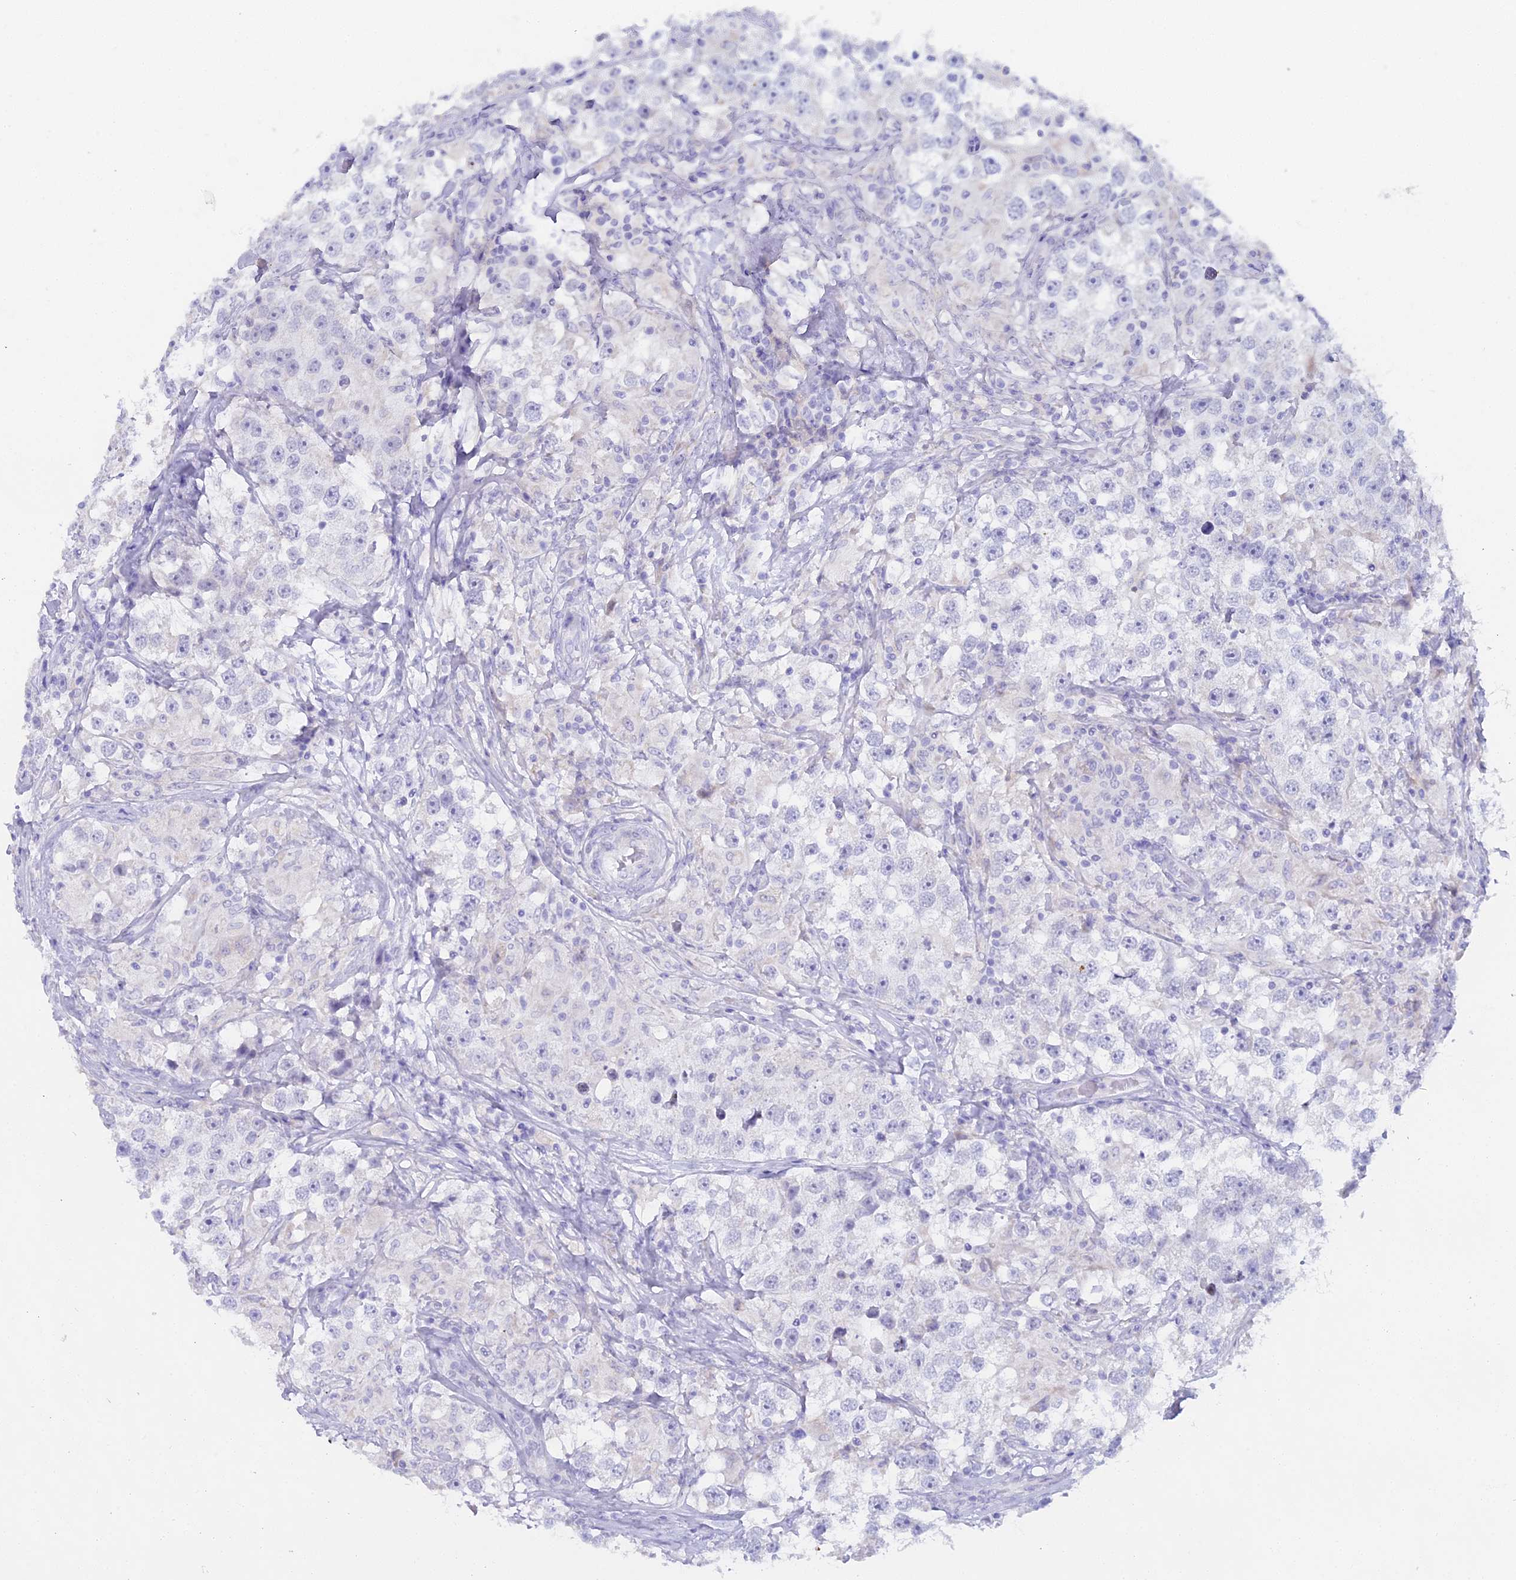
{"staining": {"intensity": "negative", "quantity": "none", "location": "none"}, "tissue": "testis cancer", "cell_type": "Tumor cells", "image_type": "cancer", "snomed": [{"axis": "morphology", "description": "Seminoma, NOS"}, {"axis": "topography", "description": "Testis"}], "caption": "Tumor cells are negative for protein expression in human testis cancer.", "gene": "CGB2", "patient": {"sex": "male", "age": 46}}